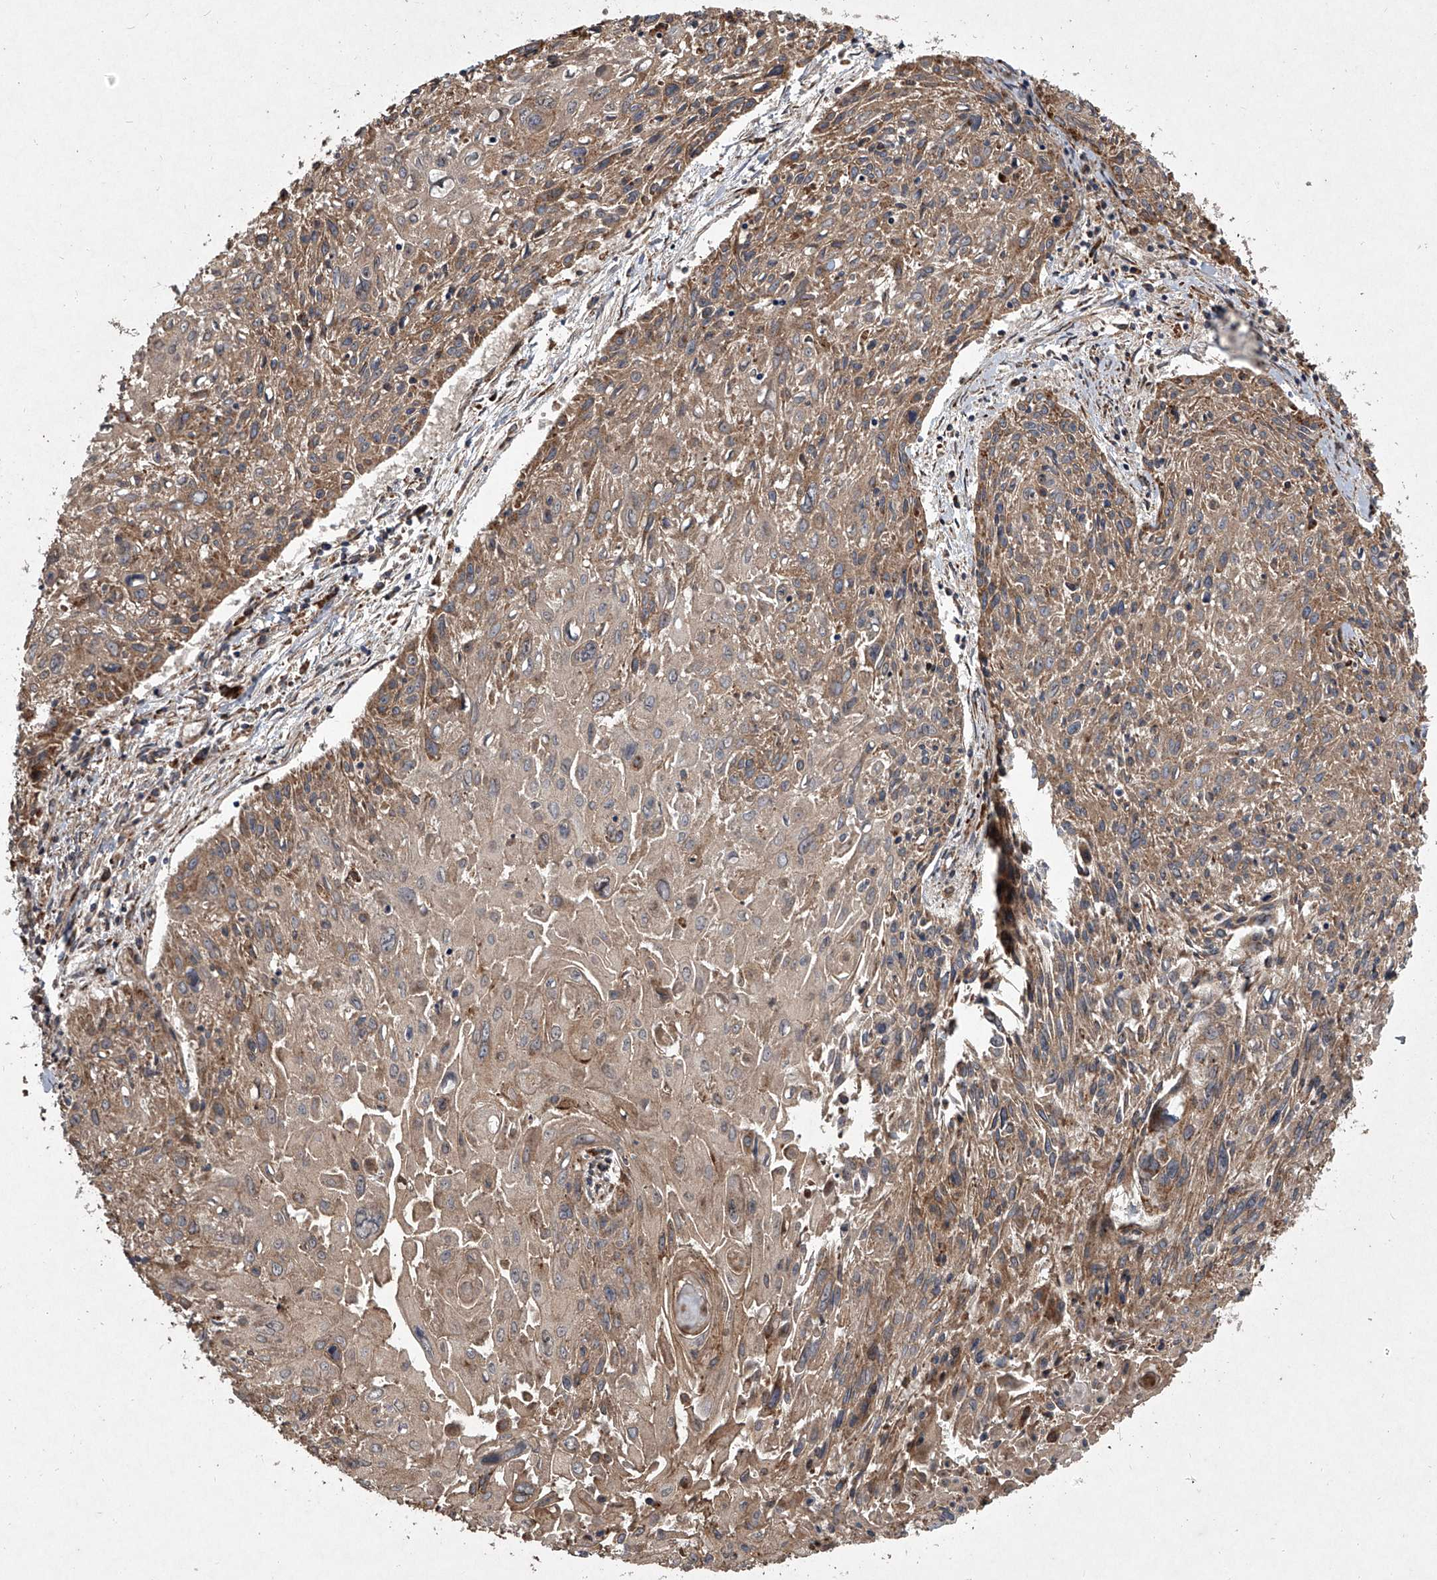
{"staining": {"intensity": "moderate", "quantity": ">75%", "location": "cytoplasmic/membranous"}, "tissue": "cervical cancer", "cell_type": "Tumor cells", "image_type": "cancer", "snomed": [{"axis": "morphology", "description": "Squamous cell carcinoma, NOS"}, {"axis": "topography", "description": "Cervix"}], "caption": "Cervical cancer (squamous cell carcinoma) stained with immunohistochemistry (IHC) displays moderate cytoplasmic/membranous expression in approximately >75% of tumor cells.", "gene": "EVA1C", "patient": {"sex": "female", "age": 51}}